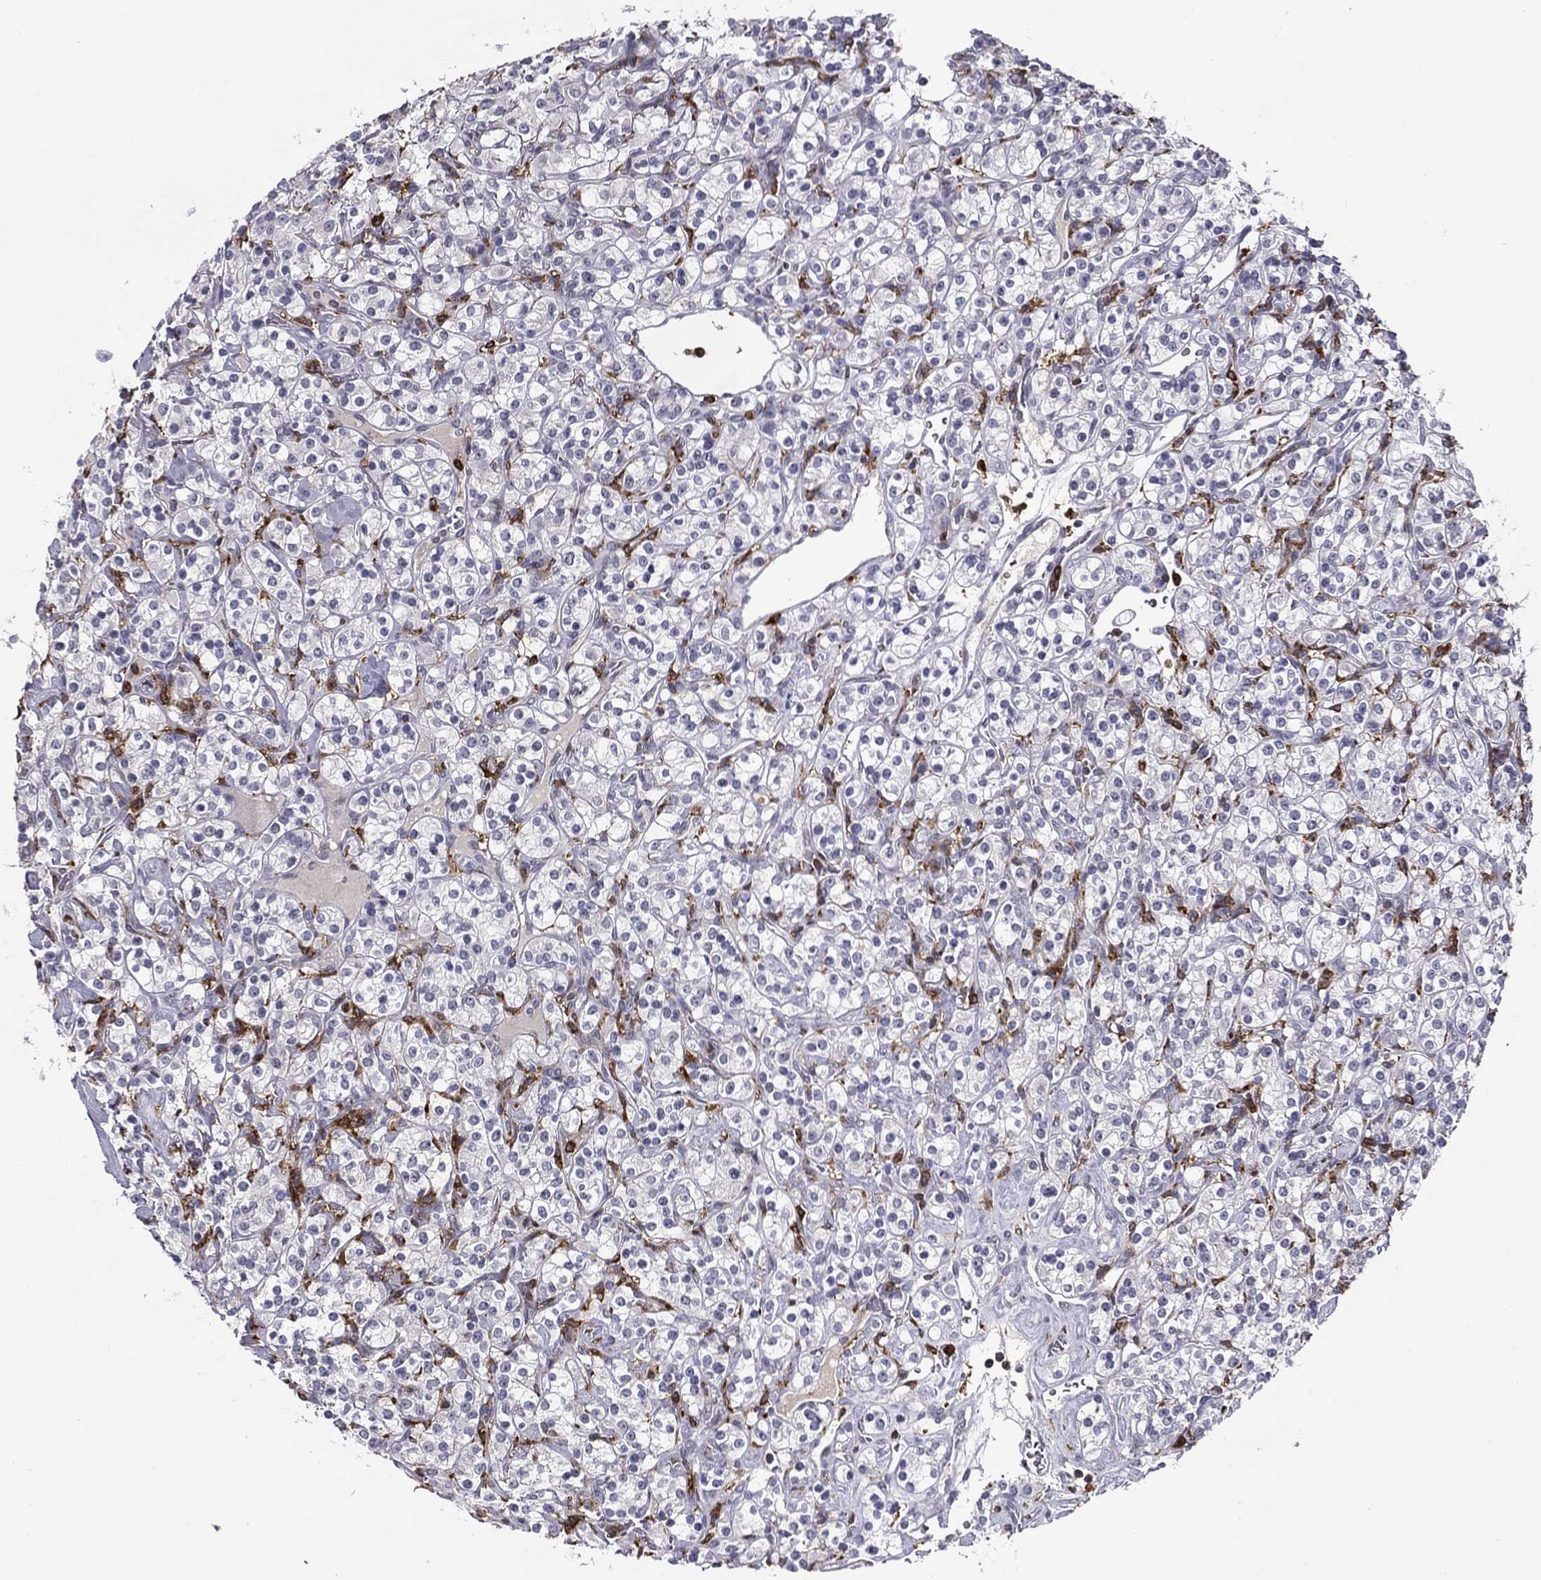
{"staining": {"intensity": "negative", "quantity": "none", "location": "none"}, "tissue": "renal cancer", "cell_type": "Tumor cells", "image_type": "cancer", "snomed": [{"axis": "morphology", "description": "Adenocarcinoma, NOS"}, {"axis": "topography", "description": "Kidney"}], "caption": "Renal cancer (adenocarcinoma) stained for a protein using immunohistochemistry displays no positivity tumor cells.", "gene": "PLCB2", "patient": {"sex": "male", "age": 77}}